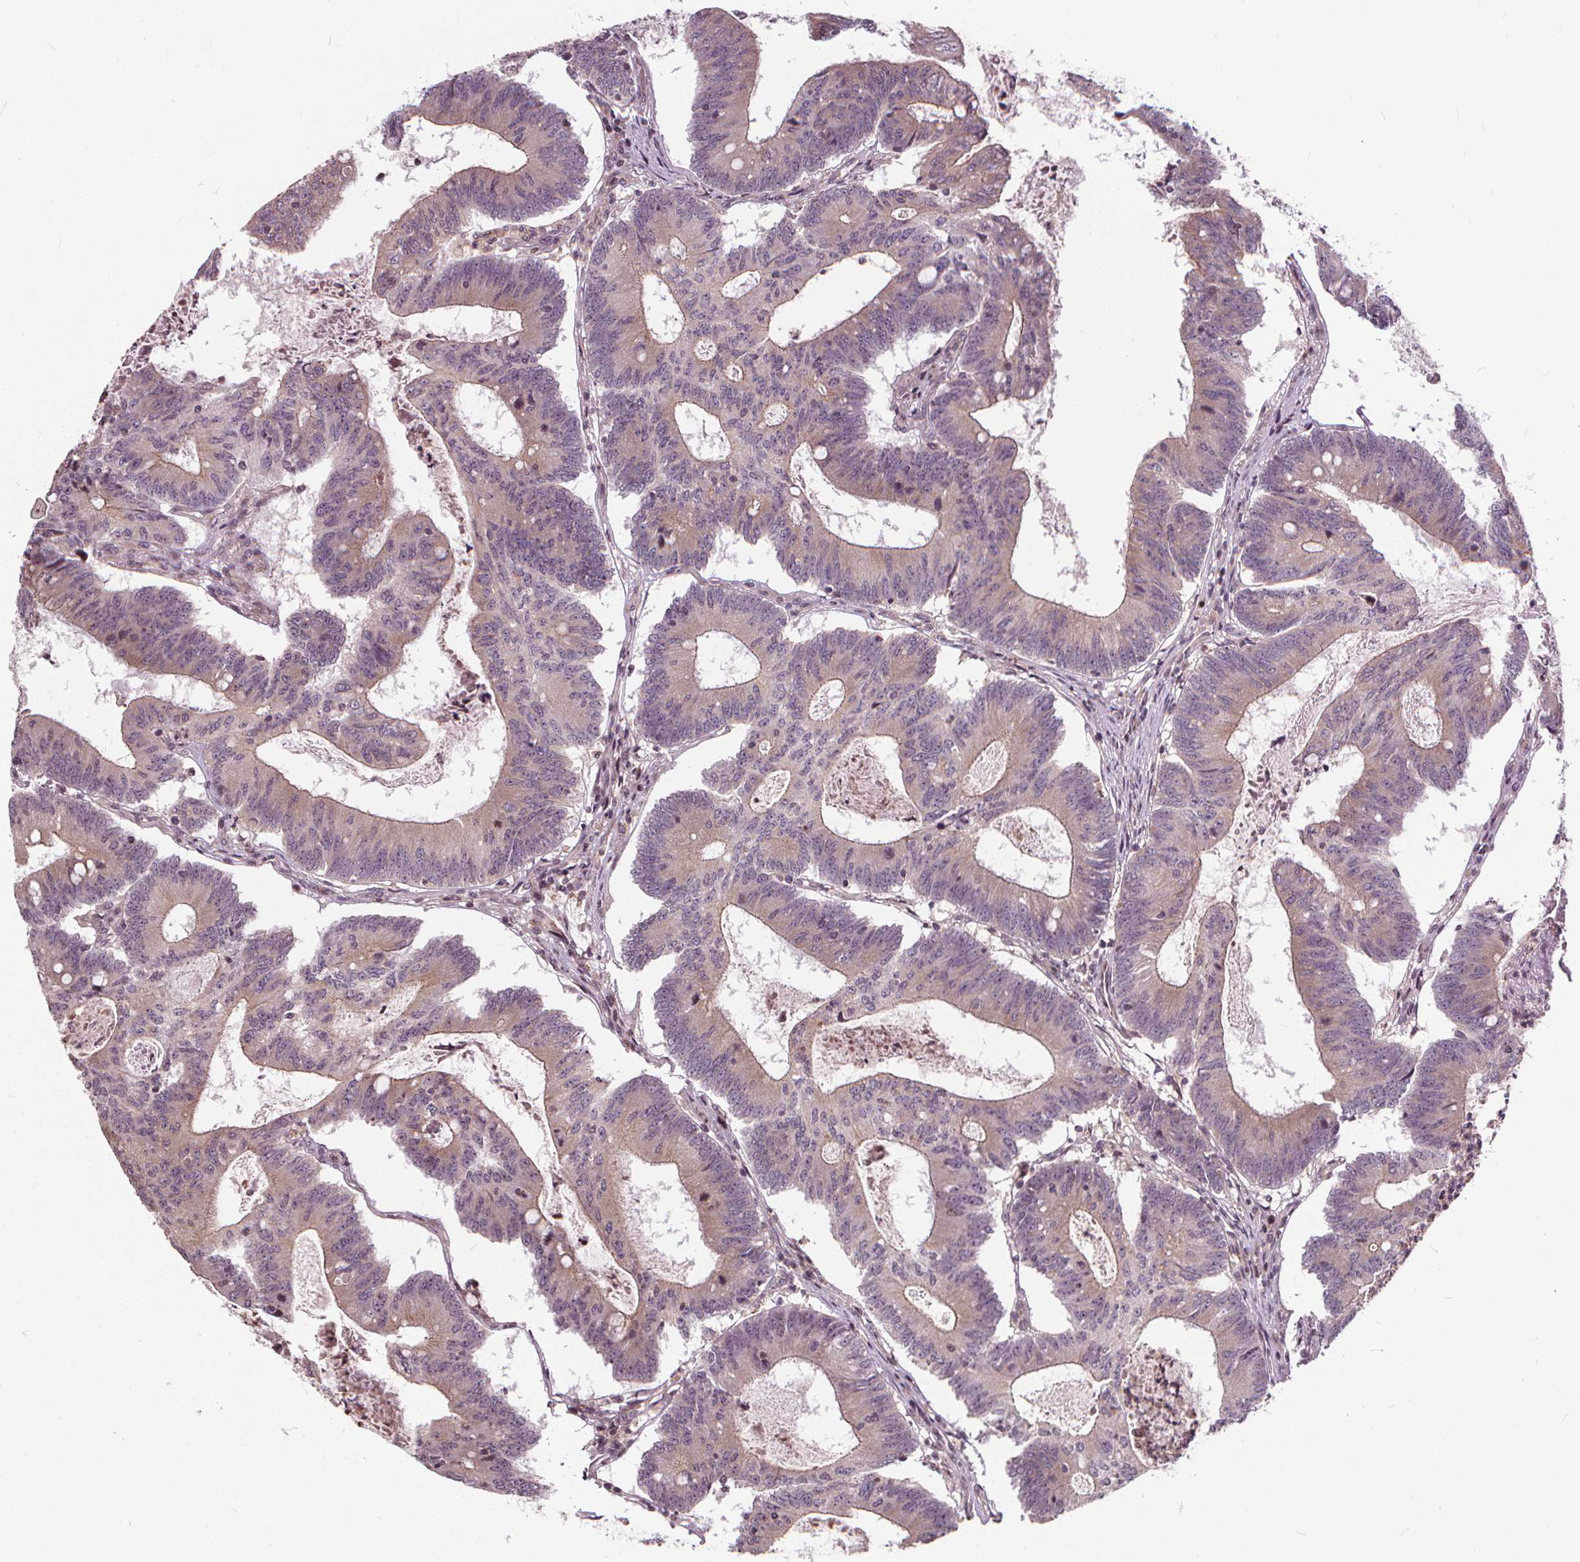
{"staining": {"intensity": "weak", "quantity": ">75%", "location": "cytoplasmic/membranous"}, "tissue": "colorectal cancer", "cell_type": "Tumor cells", "image_type": "cancer", "snomed": [{"axis": "morphology", "description": "Adenocarcinoma, NOS"}, {"axis": "topography", "description": "Colon"}], "caption": "Protein staining demonstrates weak cytoplasmic/membranous staining in about >75% of tumor cells in colorectal cancer. The staining is performed using DAB brown chromogen to label protein expression. The nuclei are counter-stained blue using hematoxylin.", "gene": "INPP5E", "patient": {"sex": "female", "age": 70}}